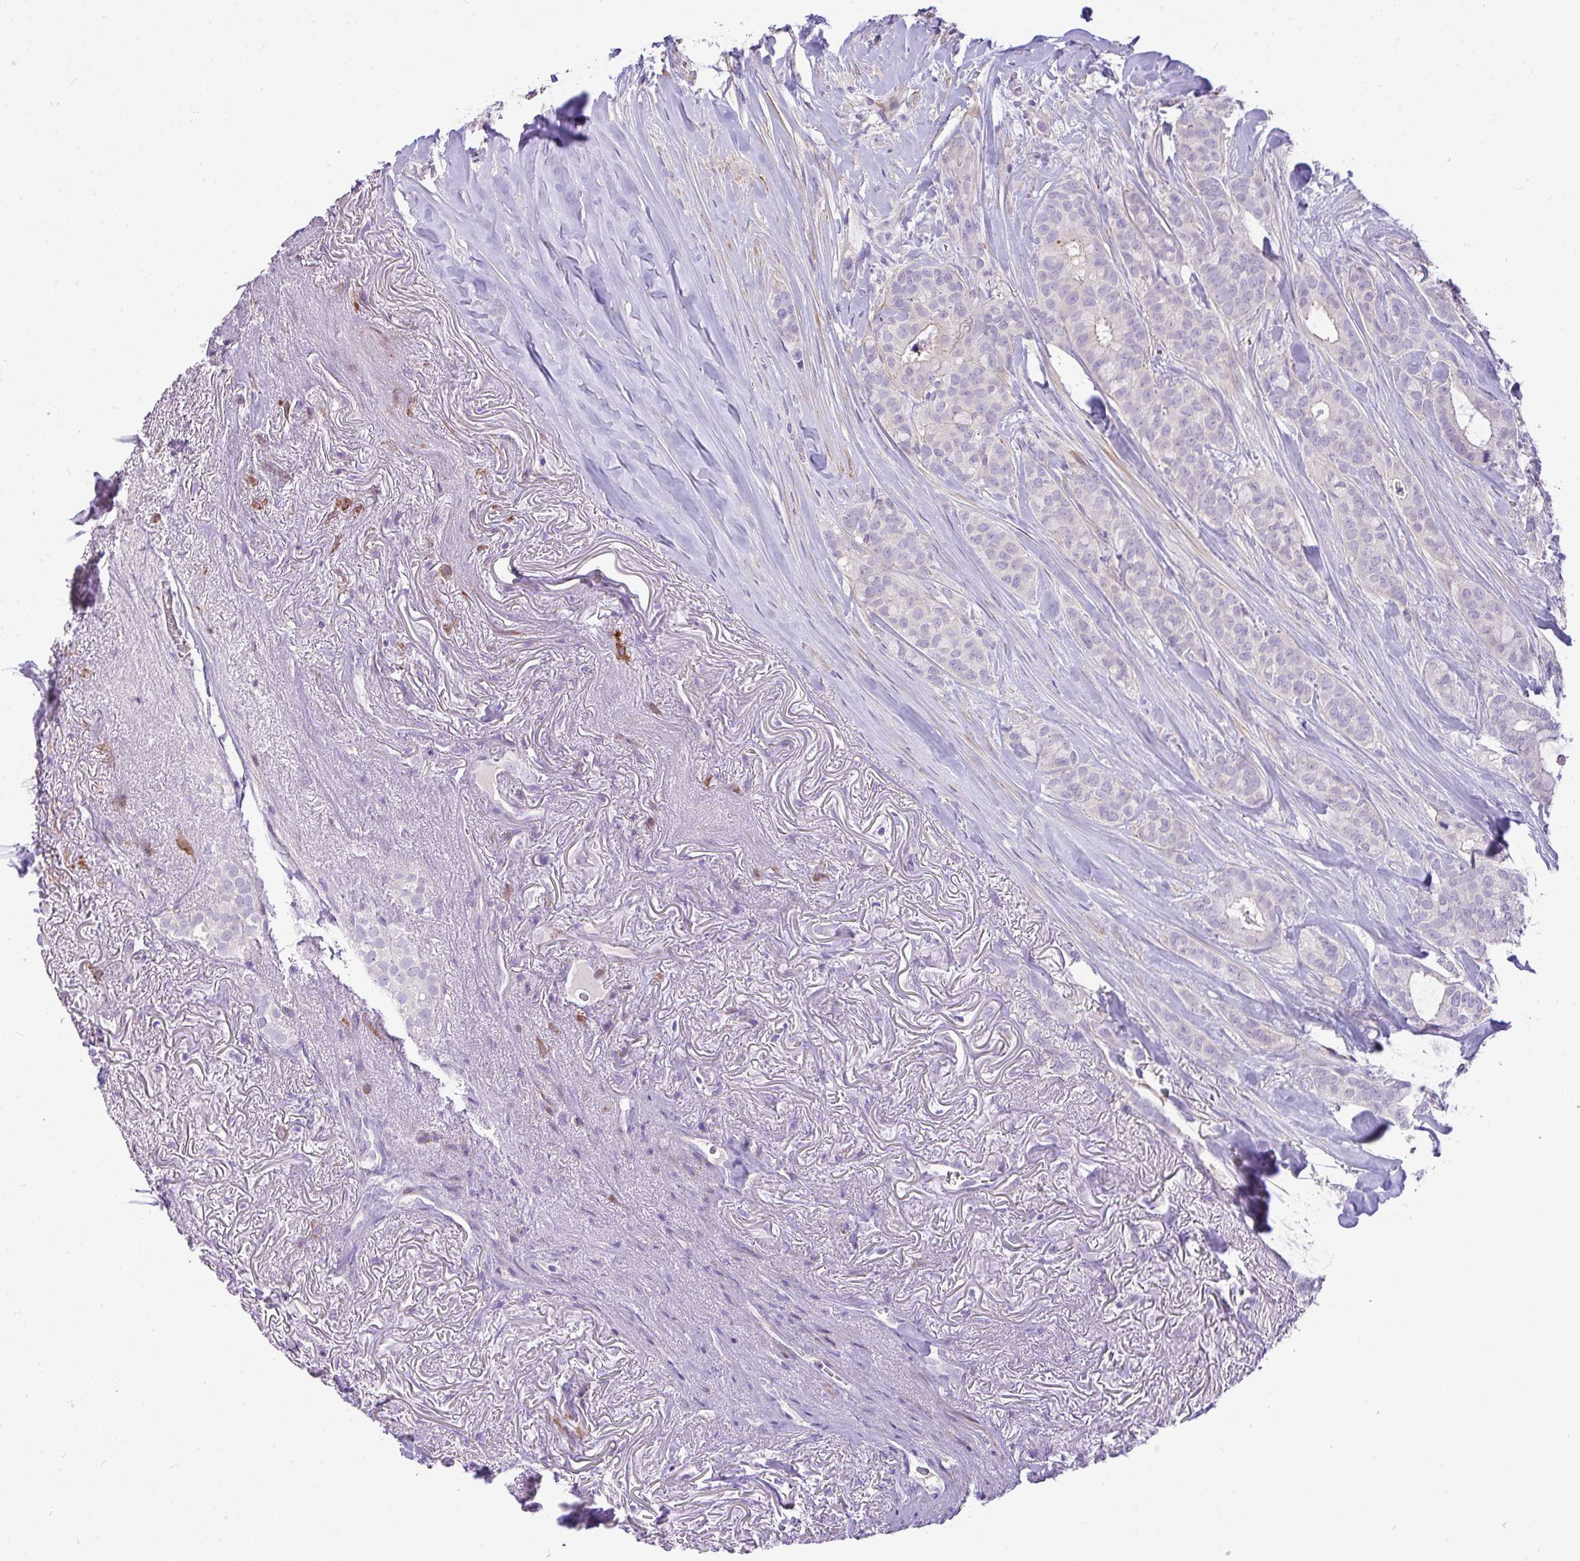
{"staining": {"intensity": "negative", "quantity": "none", "location": "none"}, "tissue": "breast cancer", "cell_type": "Tumor cells", "image_type": "cancer", "snomed": [{"axis": "morphology", "description": "Duct carcinoma"}, {"axis": "topography", "description": "Breast"}], "caption": "Image shows no significant protein staining in tumor cells of breast cancer.", "gene": "MOCS1", "patient": {"sex": "female", "age": 84}}